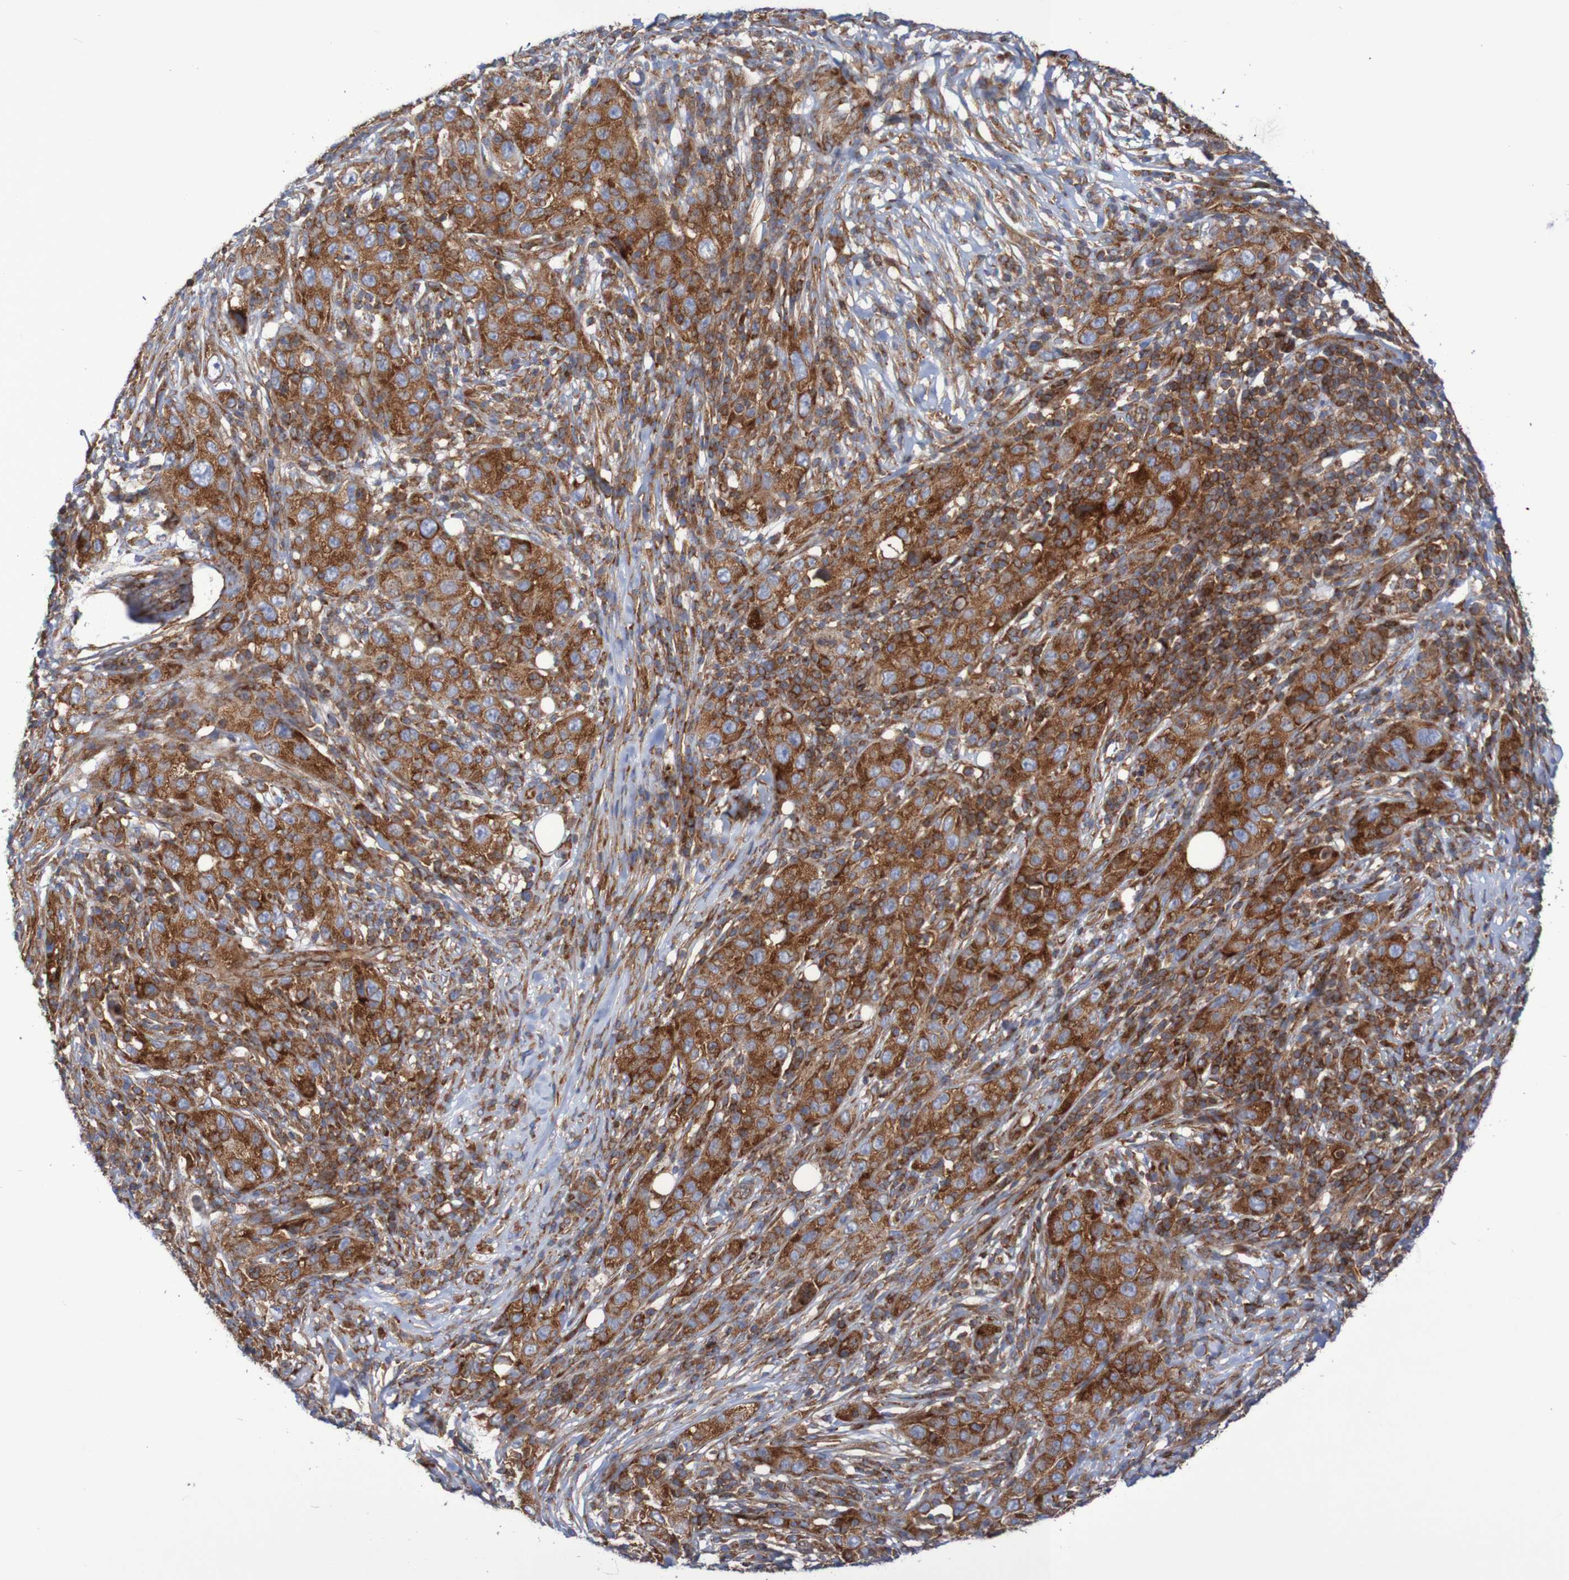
{"staining": {"intensity": "strong", "quantity": ">75%", "location": "cytoplasmic/membranous"}, "tissue": "skin cancer", "cell_type": "Tumor cells", "image_type": "cancer", "snomed": [{"axis": "morphology", "description": "Squamous cell carcinoma, NOS"}, {"axis": "topography", "description": "Skin"}], "caption": "Protein staining of skin squamous cell carcinoma tissue shows strong cytoplasmic/membranous positivity in approximately >75% of tumor cells.", "gene": "FXR2", "patient": {"sex": "female", "age": 88}}